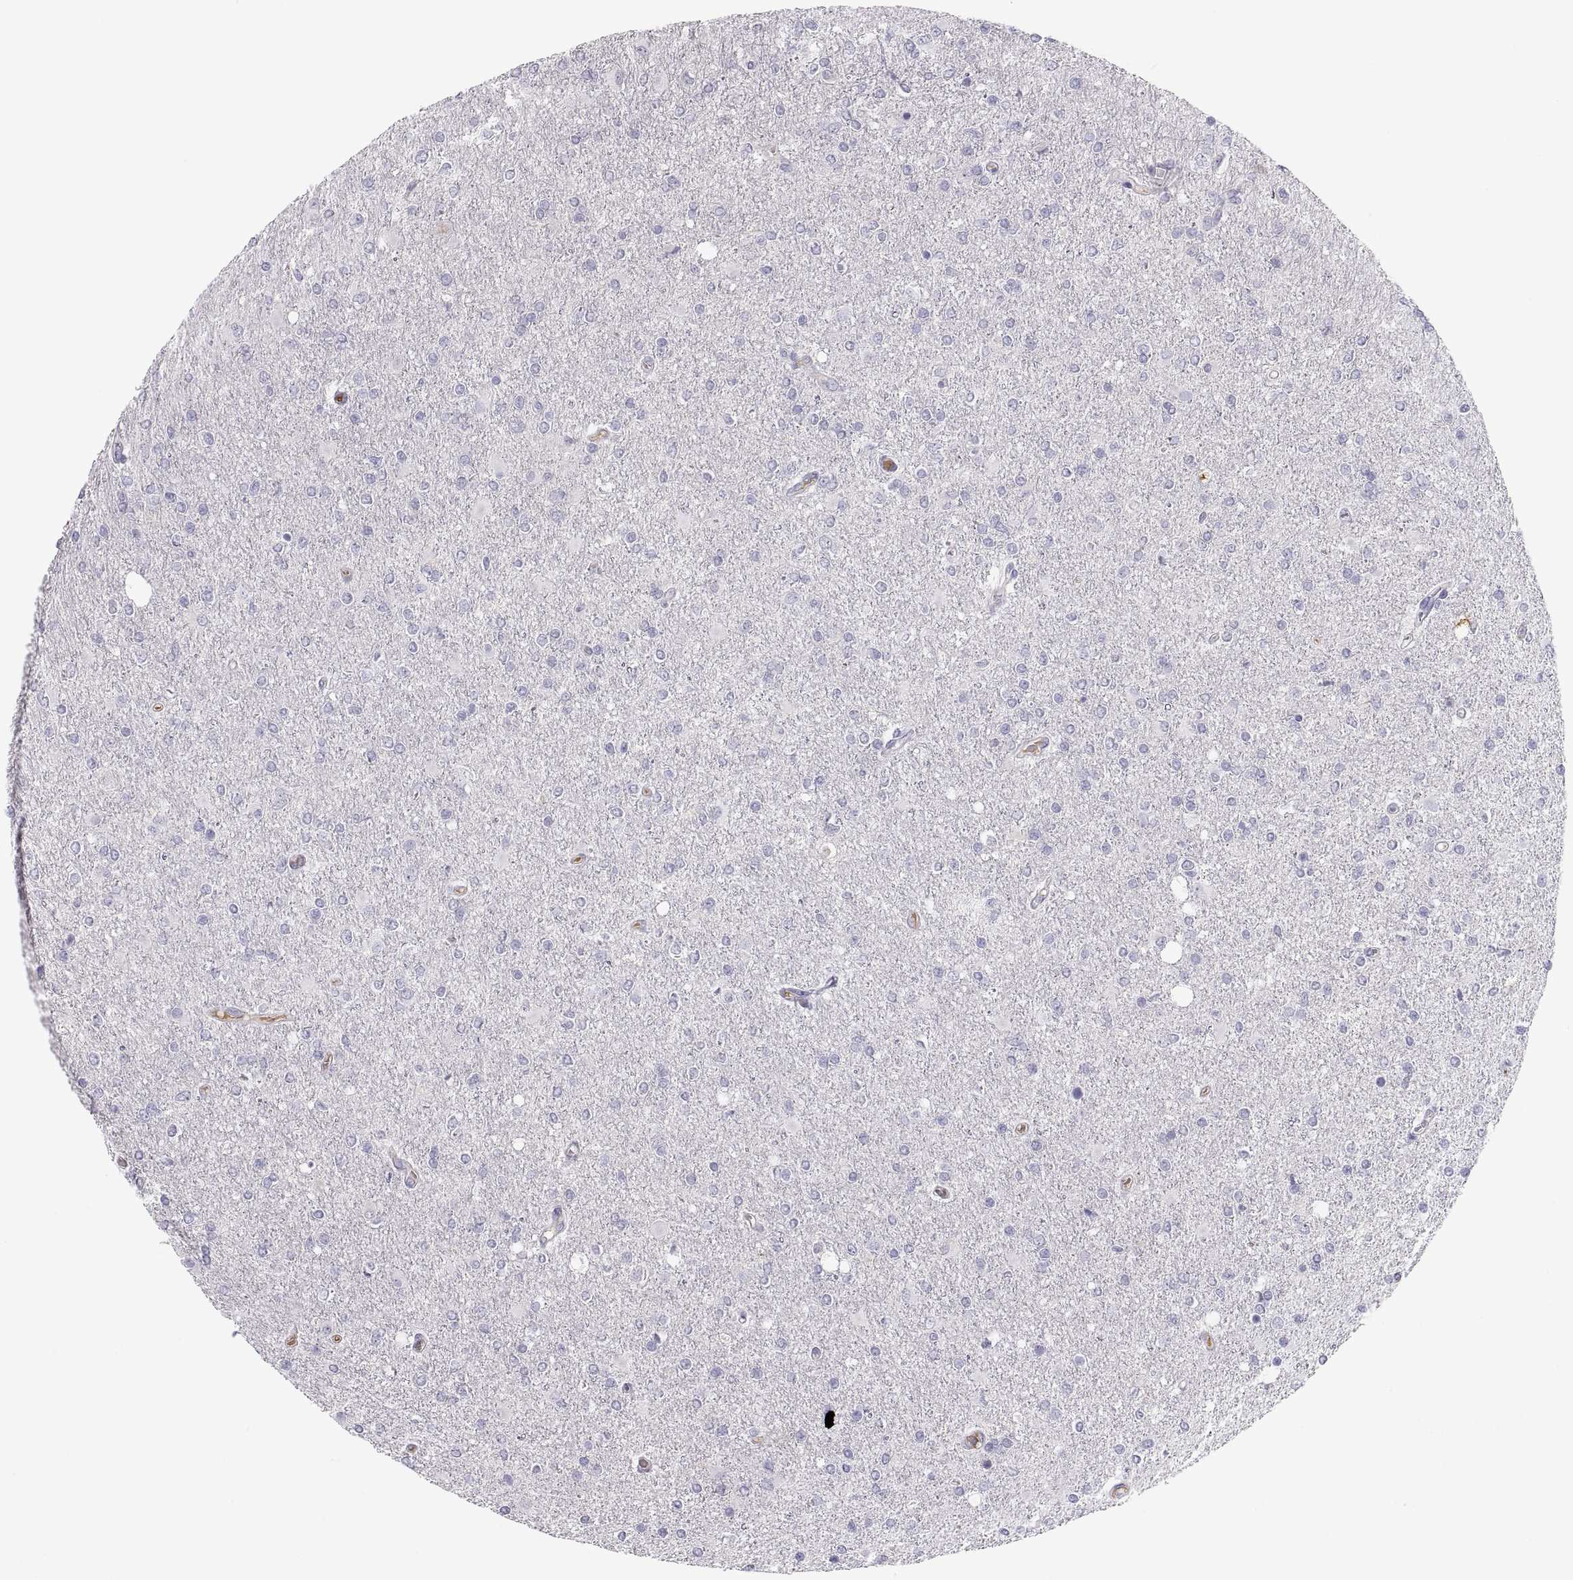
{"staining": {"intensity": "negative", "quantity": "none", "location": "none"}, "tissue": "glioma", "cell_type": "Tumor cells", "image_type": "cancer", "snomed": [{"axis": "morphology", "description": "Glioma, malignant, High grade"}, {"axis": "topography", "description": "Cerebral cortex"}], "caption": "A high-resolution photomicrograph shows immunohistochemistry staining of glioma, which demonstrates no significant positivity in tumor cells.", "gene": "MAGEB2", "patient": {"sex": "male", "age": 70}}